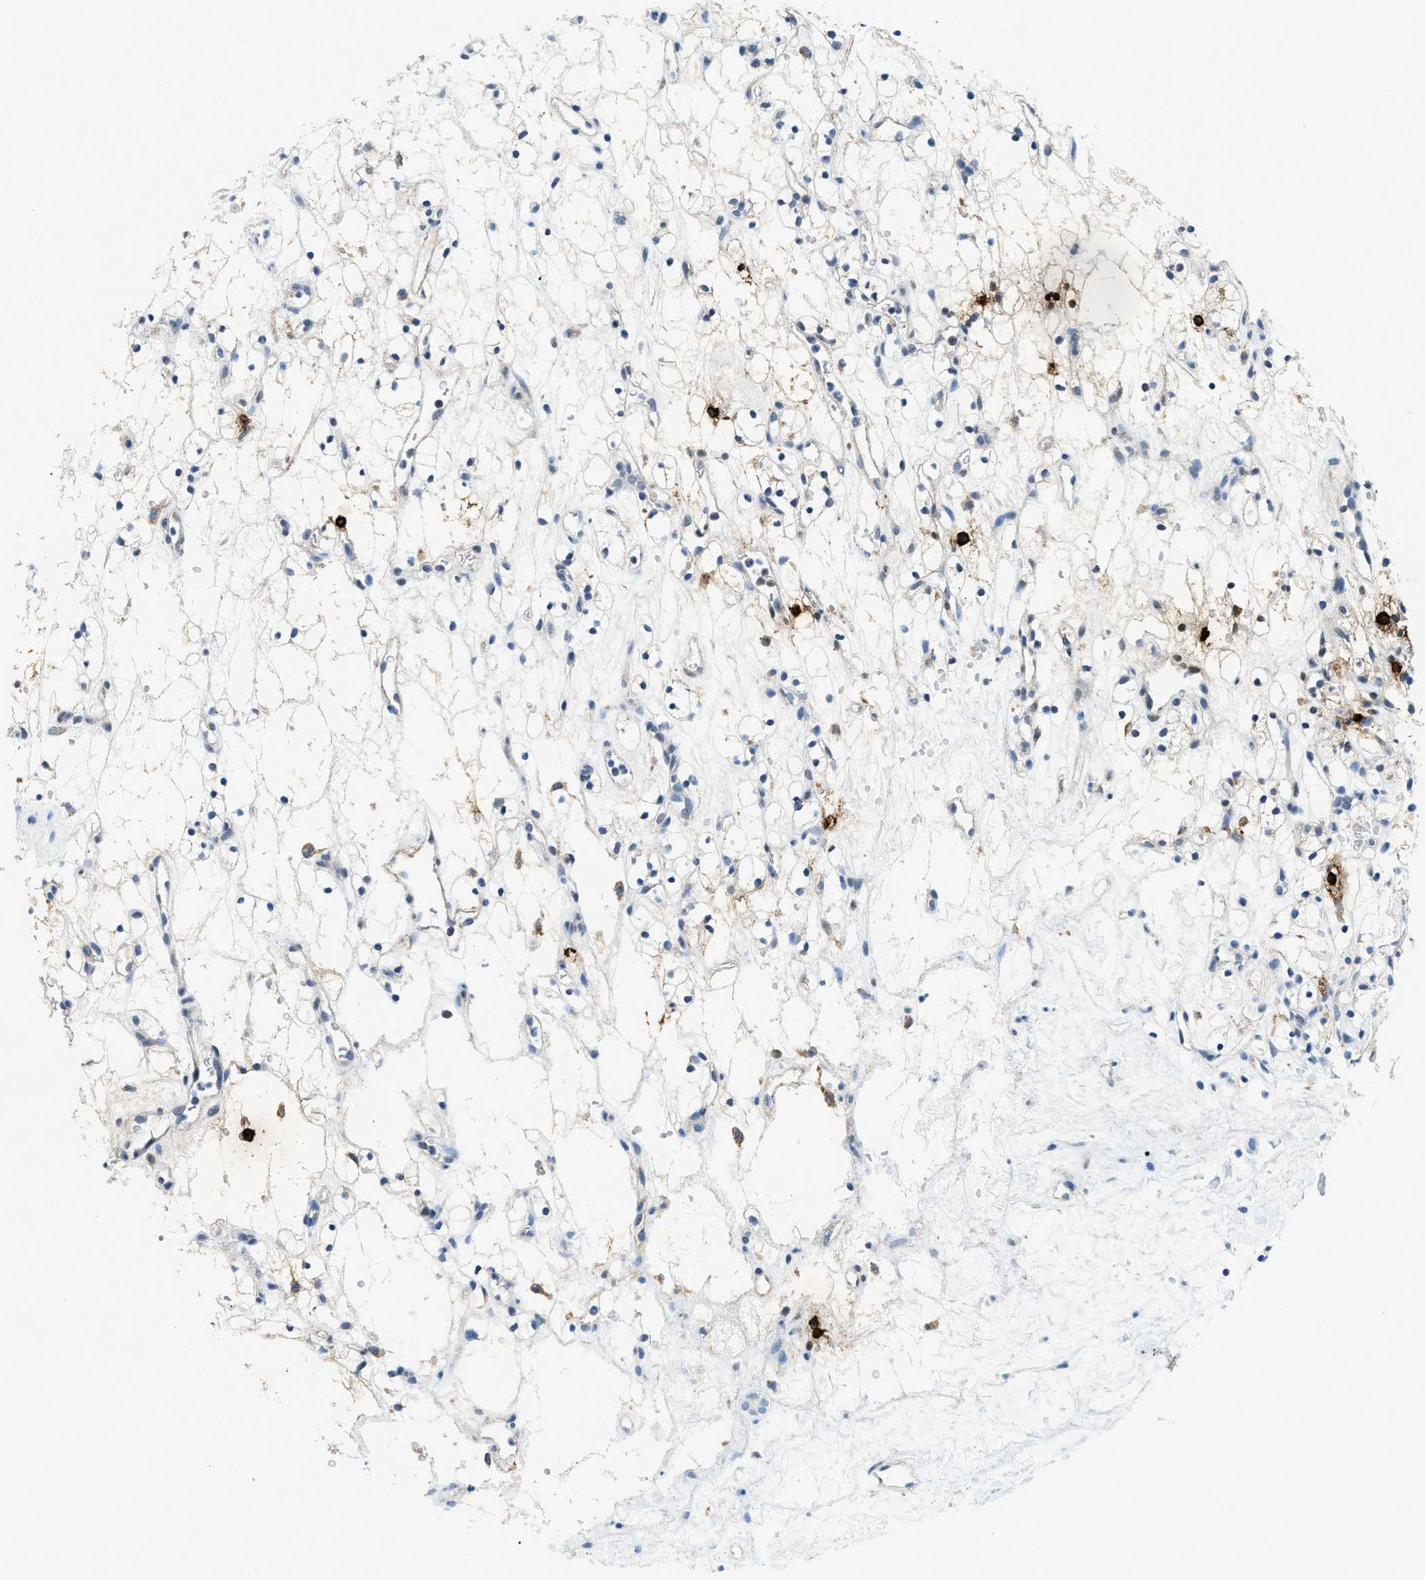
{"staining": {"intensity": "weak", "quantity": "<25%", "location": "cytoplasmic/membranous"}, "tissue": "renal cancer", "cell_type": "Tumor cells", "image_type": "cancer", "snomed": [{"axis": "morphology", "description": "Adenocarcinoma, NOS"}, {"axis": "topography", "description": "Kidney"}], "caption": "Renal cancer was stained to show a protein in brown. There is no significant positivity in tumor cells.", "gene": "TPSAB1", "patient": {"sex": "female", "age": 60}}